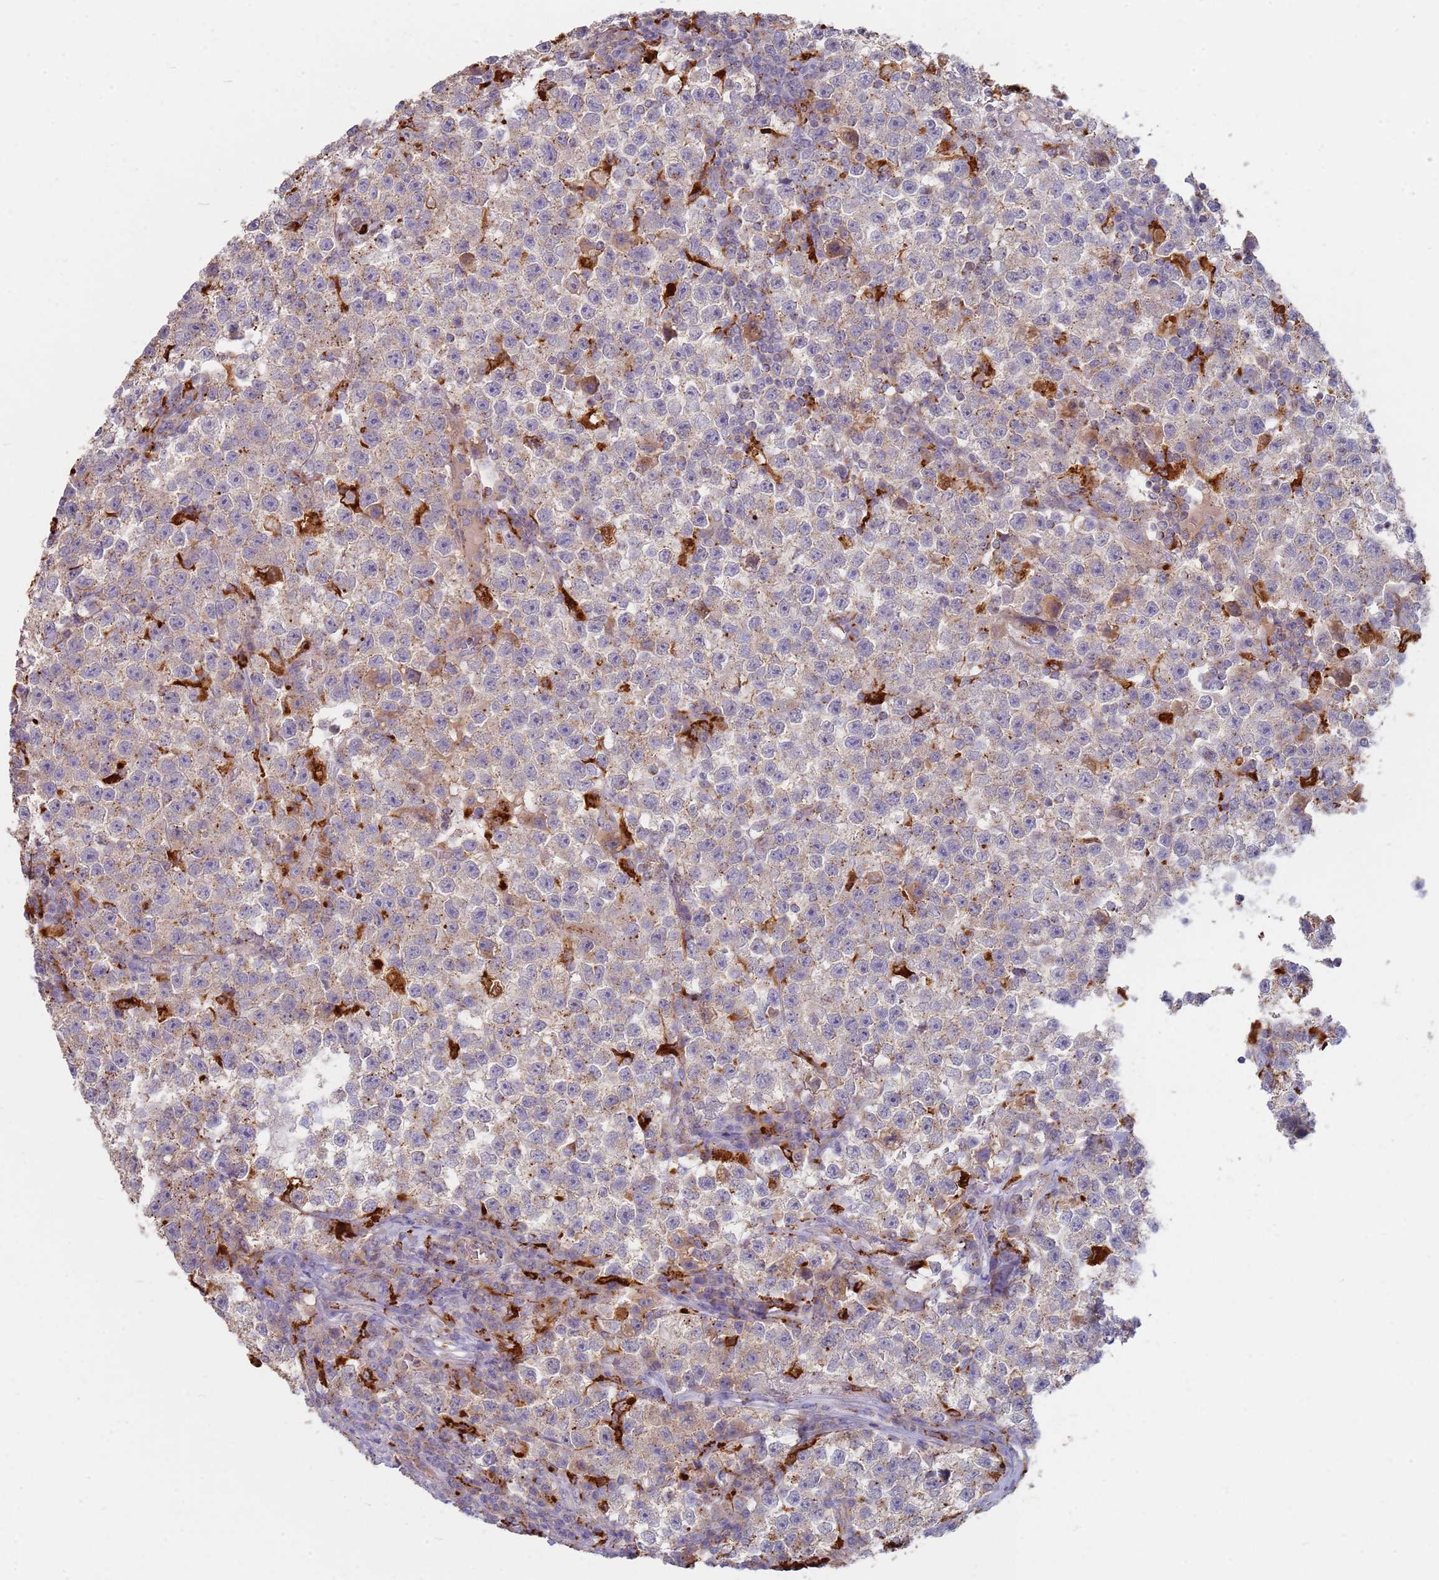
{"staining": {"intensity": "weak", "quantity": "<25%", "location": "cytoplasmic/membranous"}, "tissue": "testis cancer", "cell_type": "Tumor cells", "image_type": "cancer", "snomed": [{"axis": "morphology", "description": "Seminoma, NOS"}, {"axis": "topography", "description": "Testis"}], "caption": "Tumor cells are negative for protein expression in human seminoma (testis).", "gene": "TMEM229B", "patient": {"sex": "male", "age": 22}}